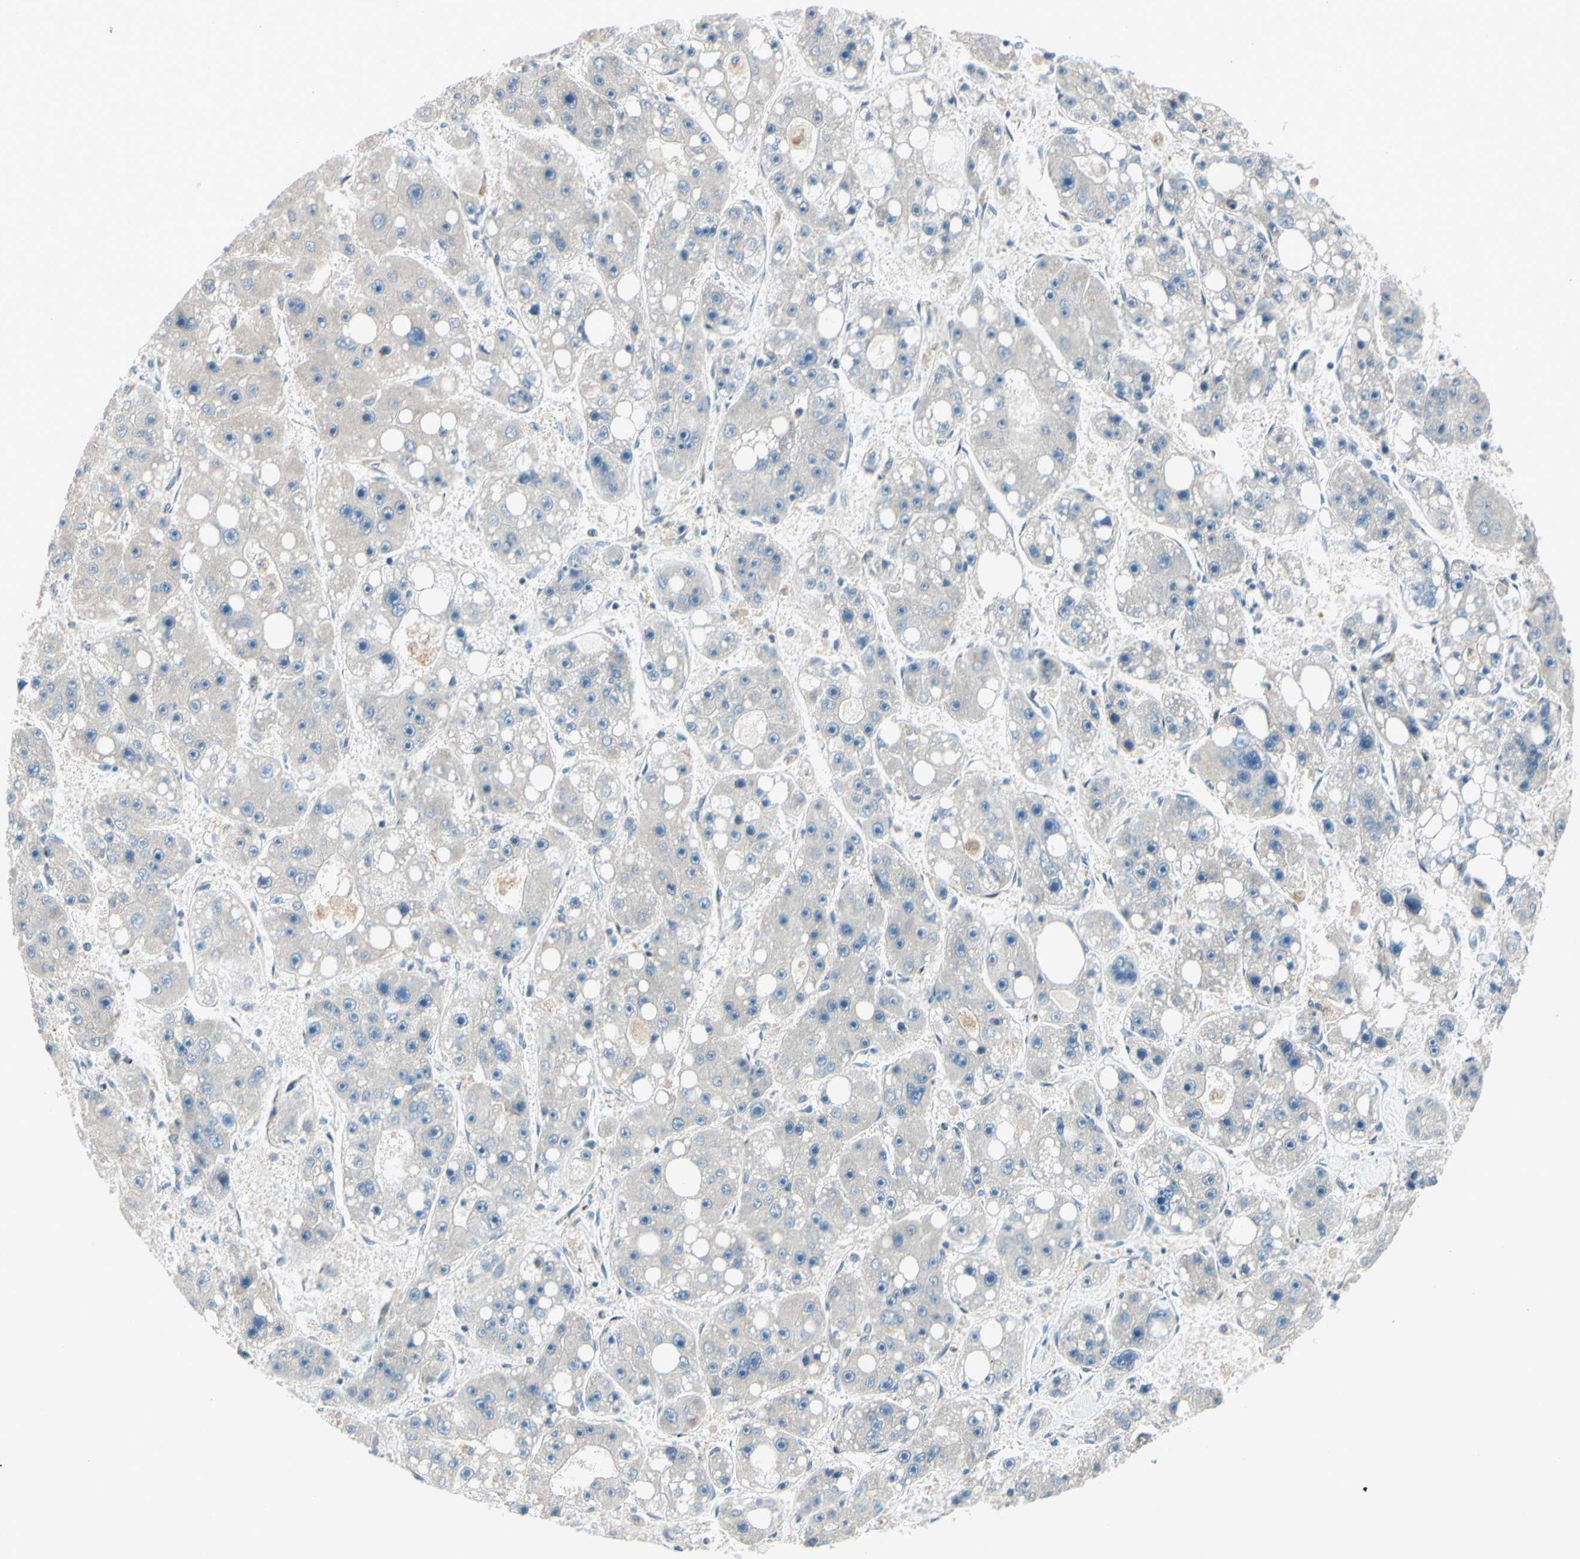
{"staining": {"intensity": "negative", "quantity": "none", "location": "none"}, "tissue": "liver cancer", "cell_type": "Tumor cells", "image_type": "cancer", "snomed": [{"axis": "morphology", "description": "Carcinoma, Hepatocellular, NOS"}, {"axis": "topography", "description": "Liver"}], "caption": "There is no significant staining in tumor cells of liver cancer (hepatocellular carcinoma).", "gene": "CDH6", "patient": {"sex": "female", "age": 61}}